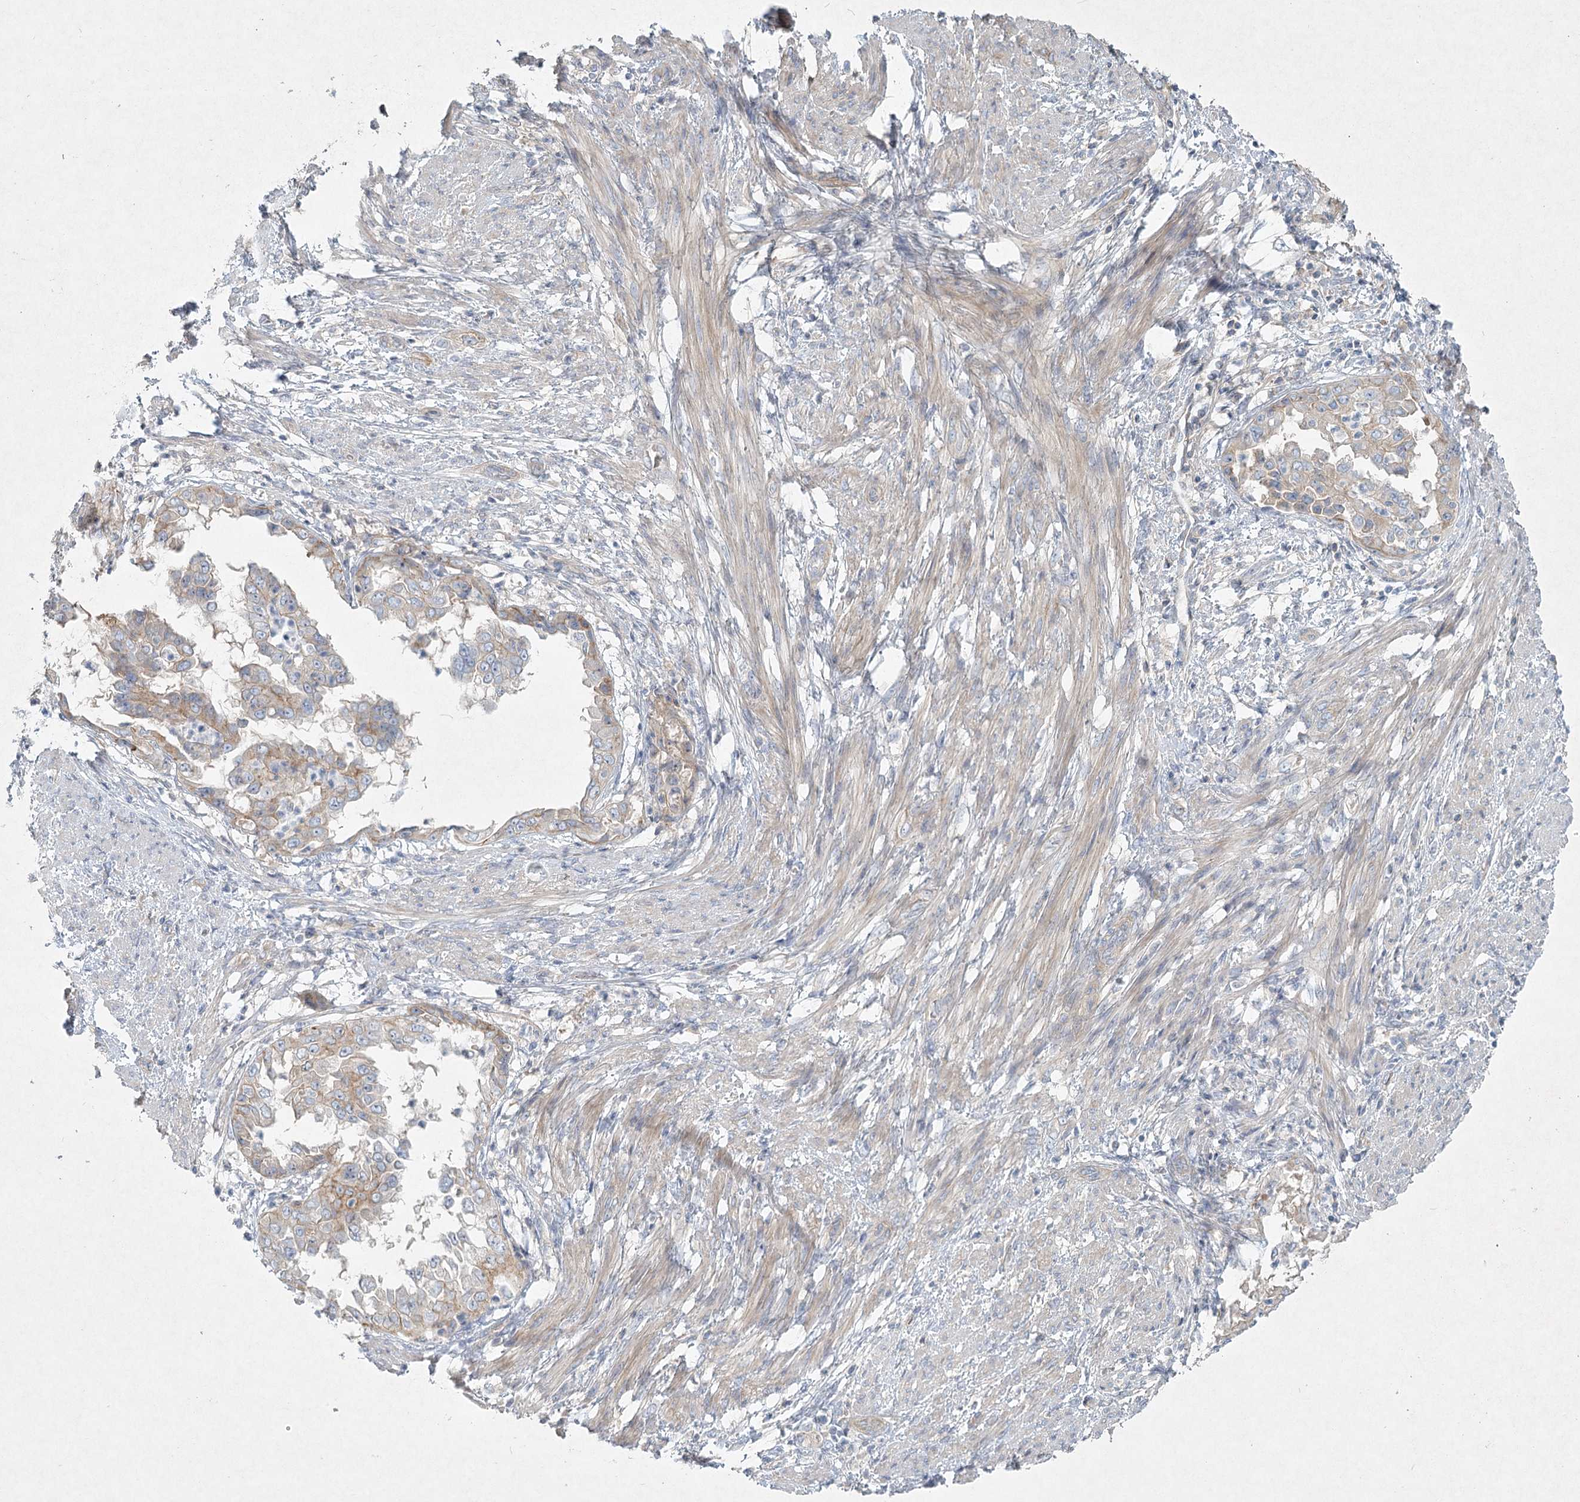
{"staining": {"intensity": "weak", "quantity": "25%-75%", "location": "cytoplasmic/membranous"}, "tissue": "endometrial cancer", "cell_type": "Tumor cells", "image_type": "cancer", "snomed": [{"axis": "morphology", "description": "Adenocarcinoma, NOS"}, {"axis": "topography", "description": "Endometrium"}], "caption": "Immunohistochemical staining of endometrial adenocarcinoma reveals low levels of weak cytoplasmic/membranous expression in about 25%-75% of tumor cells. (brown staining indicates protein expression, while blue staining denotes nuclei).", "gene": "DNMBP", "patient": {"sex": "female", "age": 85}}